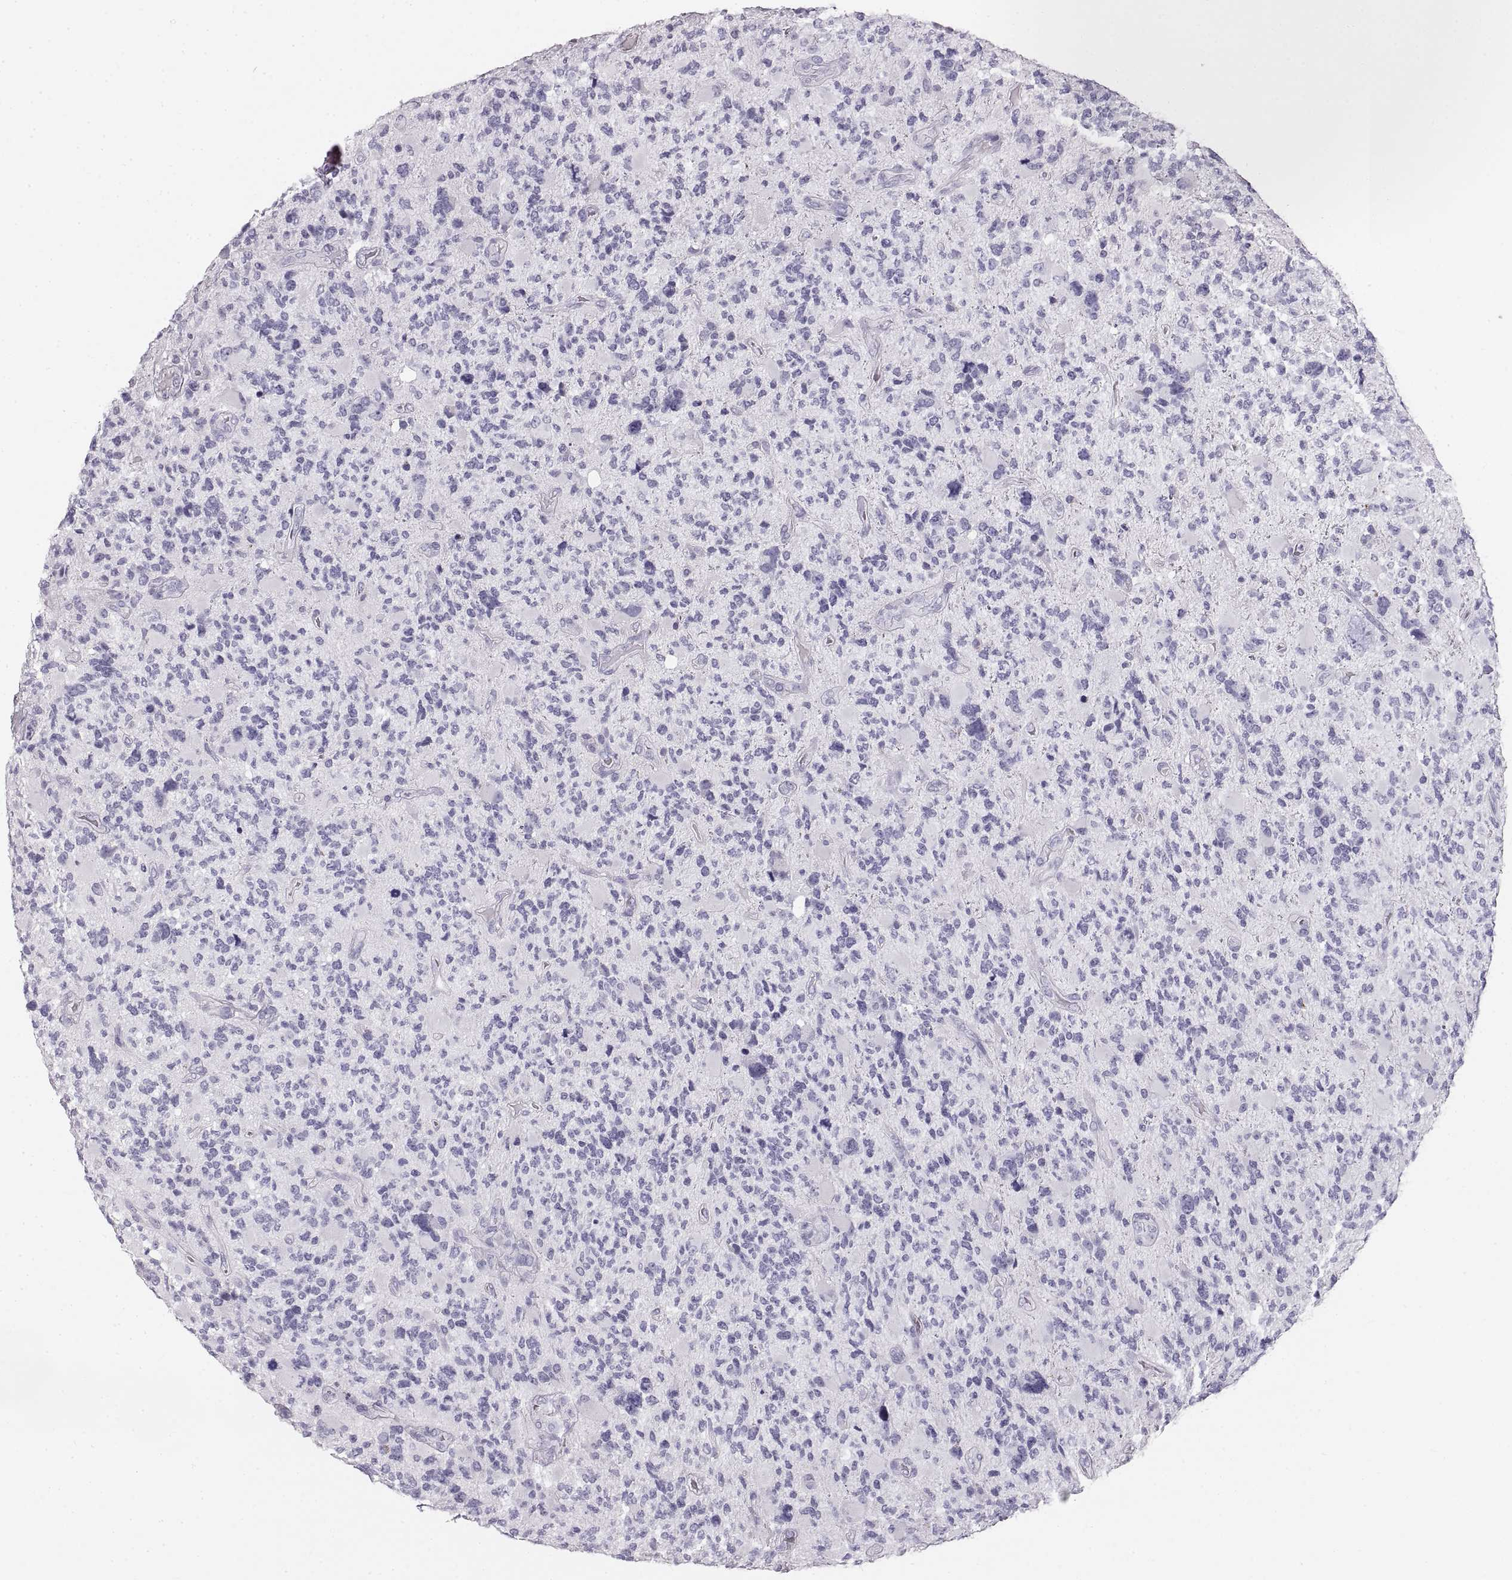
{"staining": {"intensity": "negative", "quantity": "none", "location": "none"}, "tissue": "glioma", "cell_type": "Tumor cells", "image_type": "cancer", "snomed": [{"axis": "morphology", "description": "Glioma, malignant, High grade"}, {"axis": "topography", "description": "Brain"}], "caption": "Immunohistochemical staining of malignant glioma (high-grade) shows no significant positivity in tumor cells. The staining is performed using DAB brown chromogen with nuclei counter-stained in using hematoxylin.", "gene": "CRYAA", "patient": {"sex": "female", "age": 71}}